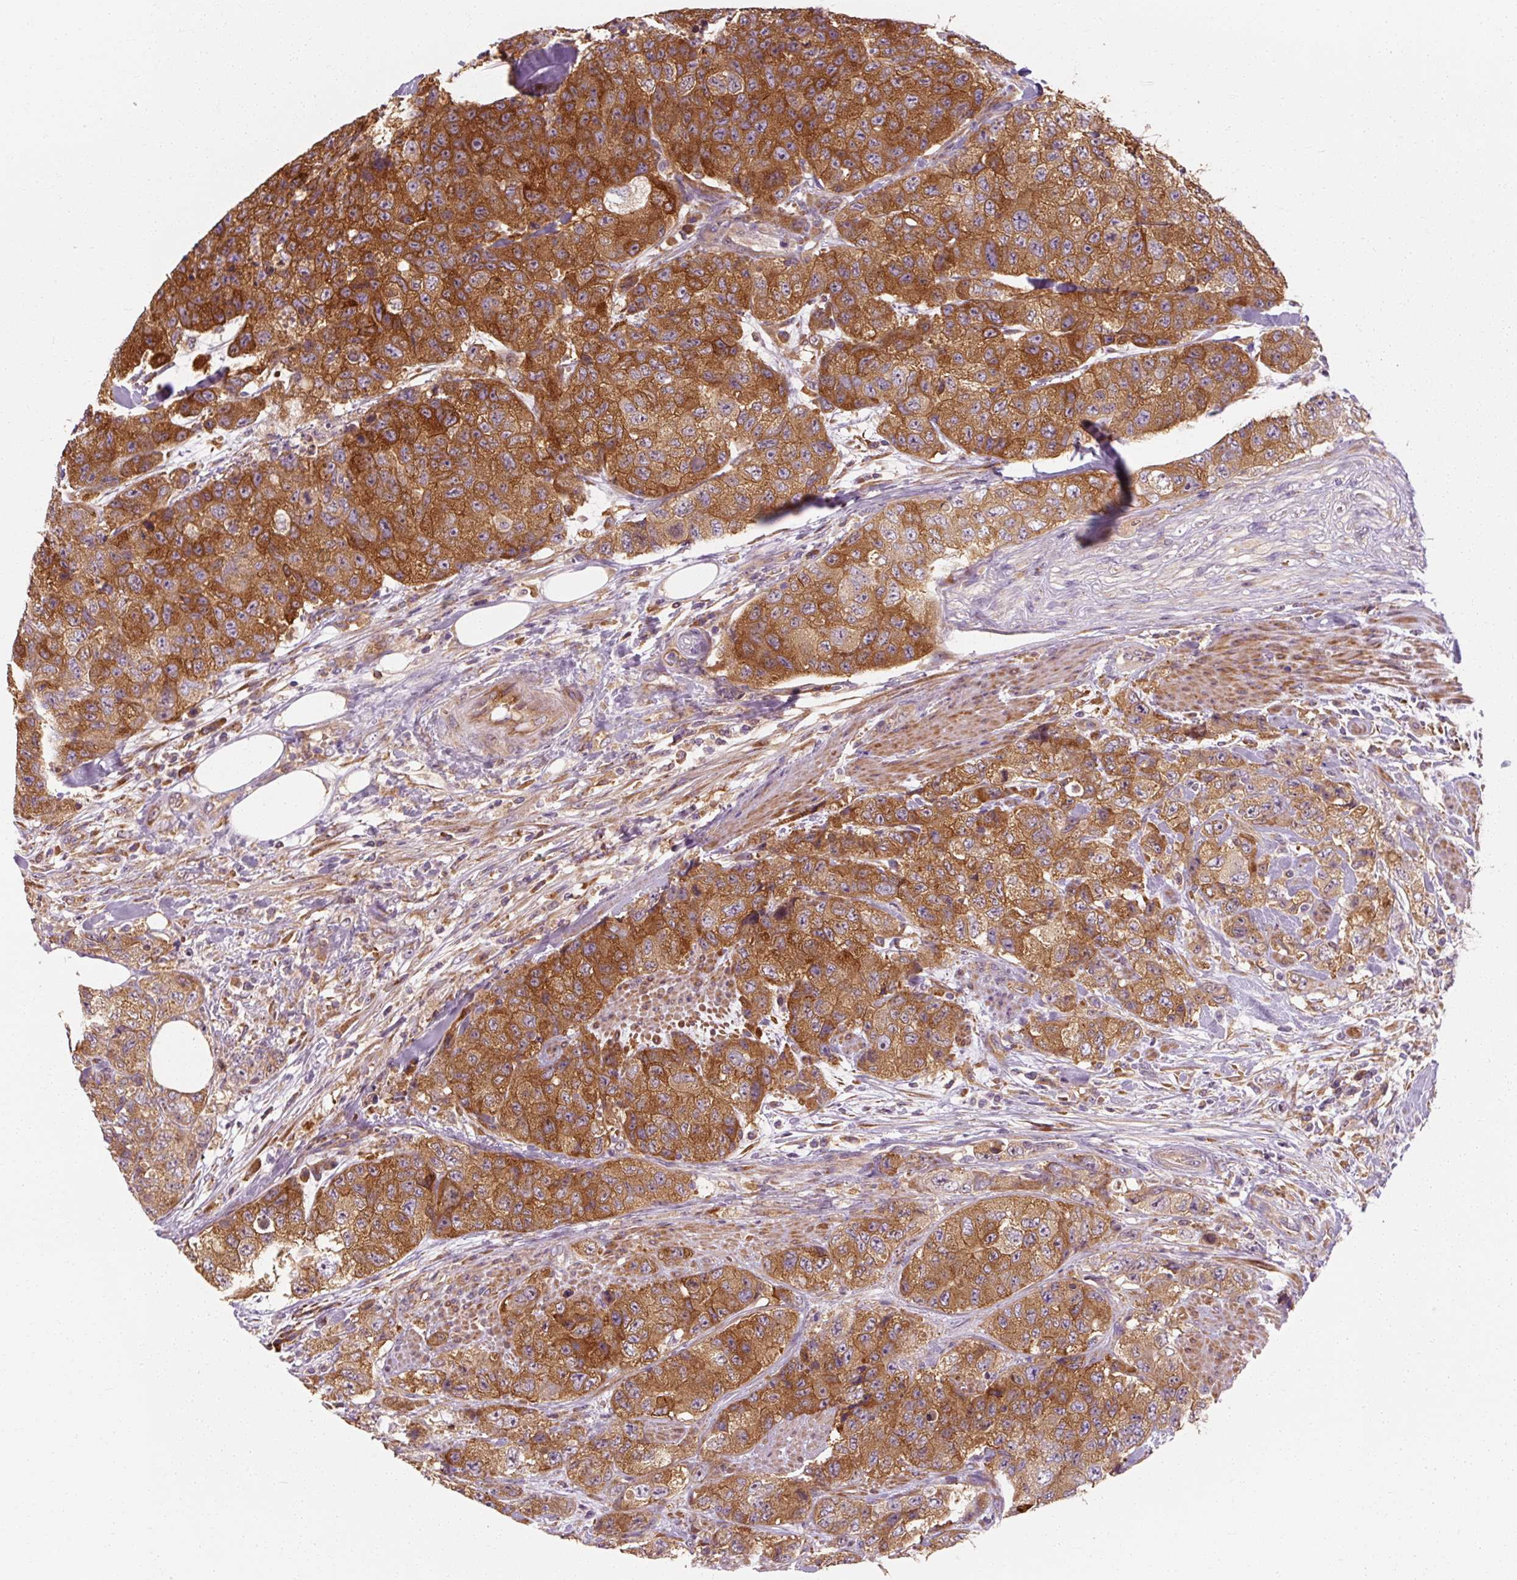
{"staining": {"intensity": "strong", "quantity": ">75%", "location": "cytoplasmic/membranous"}, "tissue": "urothelial cancer", "cell_type": "Tumor cells", "image_type": "cancer", "snomed": [{"axis": "morphology", "description": "Urothelial carcinoma, High grade"}, {"axis": "topography", "description": "Urinary bladder"}], "caption": "DAB immunohistochemical staining of urothelial cancer demonstrates strong cytoplasmic/membranous protein positivity in approximately >75% of tumor cells. Immunohistochemistry stains the protein of interest in brown and the nuclei are stained blue.", "gene": "TBC1D4", "patient": {"sex": "female", "age": 78}}